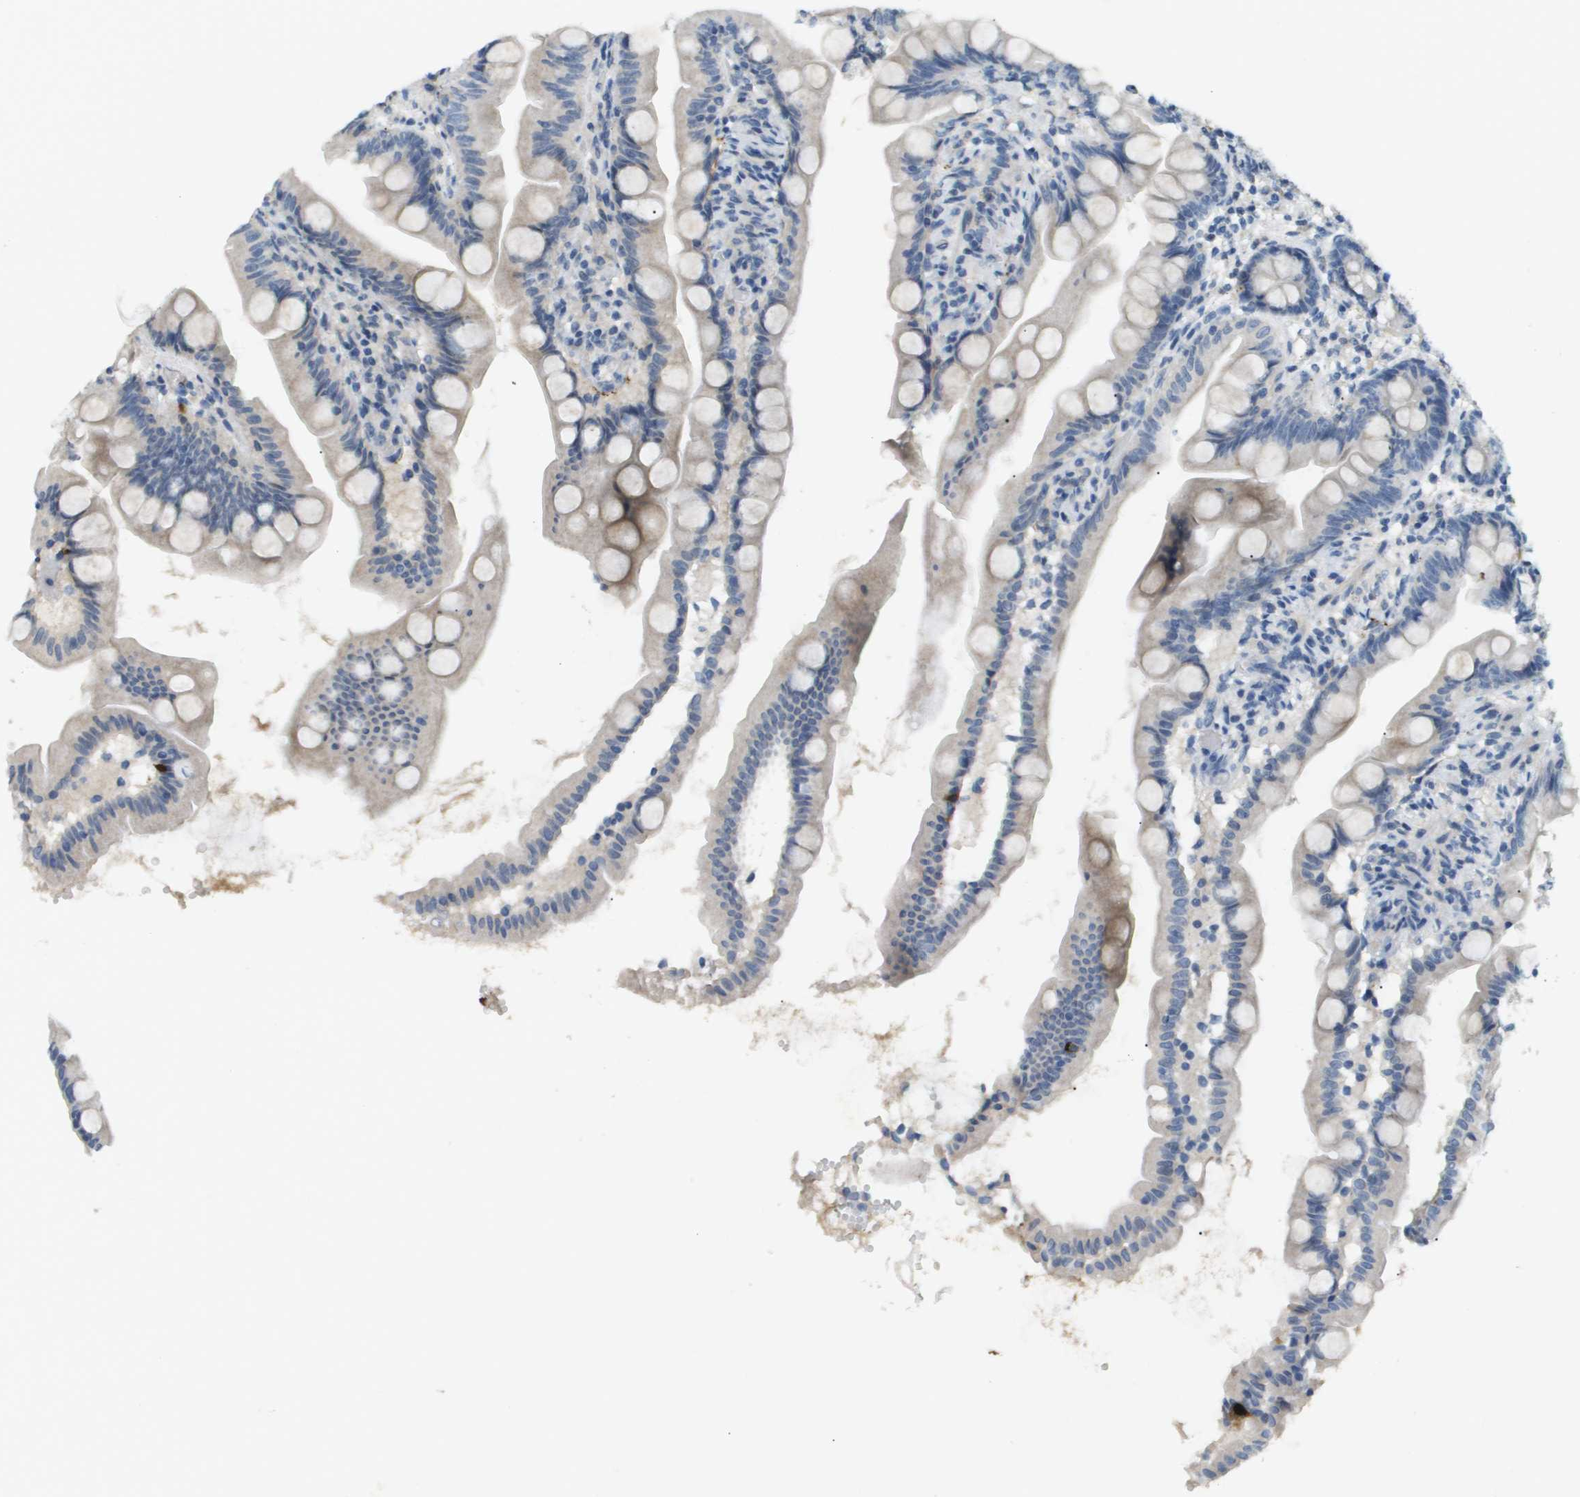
{"staining": {"intensity": "negative", "quantity": "none", "location": "none"}, "tissue": "small intestine", "cell_type": "Glandular cells", "image_type": "normal", "snomed": [{"axis": "morphology", "description": "Normal tissue, NOS"}, {"axis": "topography", "description": "Small intestine"}], "caption": "An image of human small intestine is negative for staining in glandular cells.", "gene": "VTN", "patient": {"sex": "female", "age": 56}}